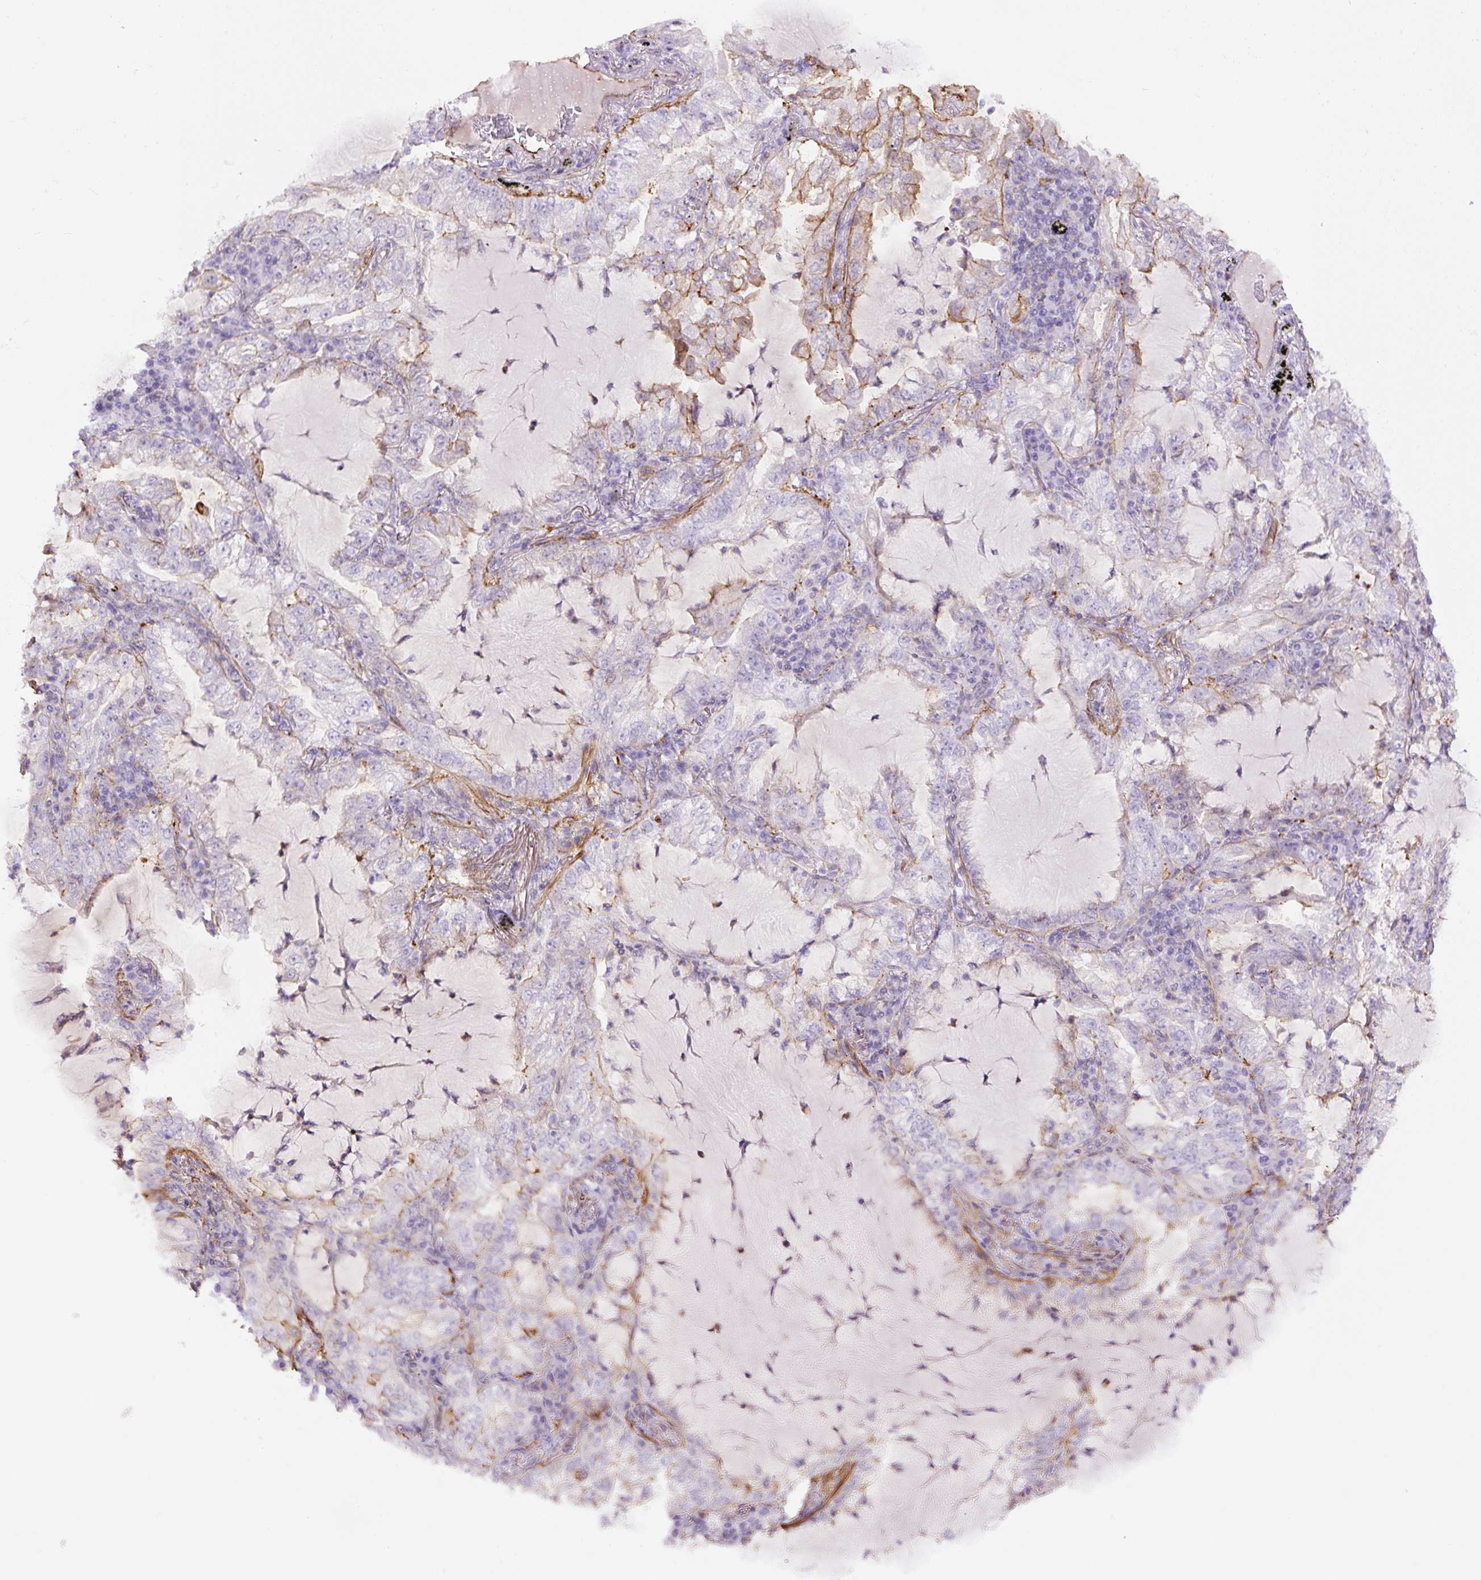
{"staining": {"intensity": "negative", "quantity": "none", "location": "none"}, "tissue": "lung cancer", "cell_type": "Tumor cells", "image_type": "cancer", "snomed": [{"axis": "morphology", "description": "Adenocarcinoma, NOS"}, {"axis": "topography", "description": "Lung"}], "caption": "DAB immunohistochemical staining of lung cancer shows no significant staining in tumor cells.", "gene": "B3GALT5", "patient": {"sex": "female", "age": 73}}